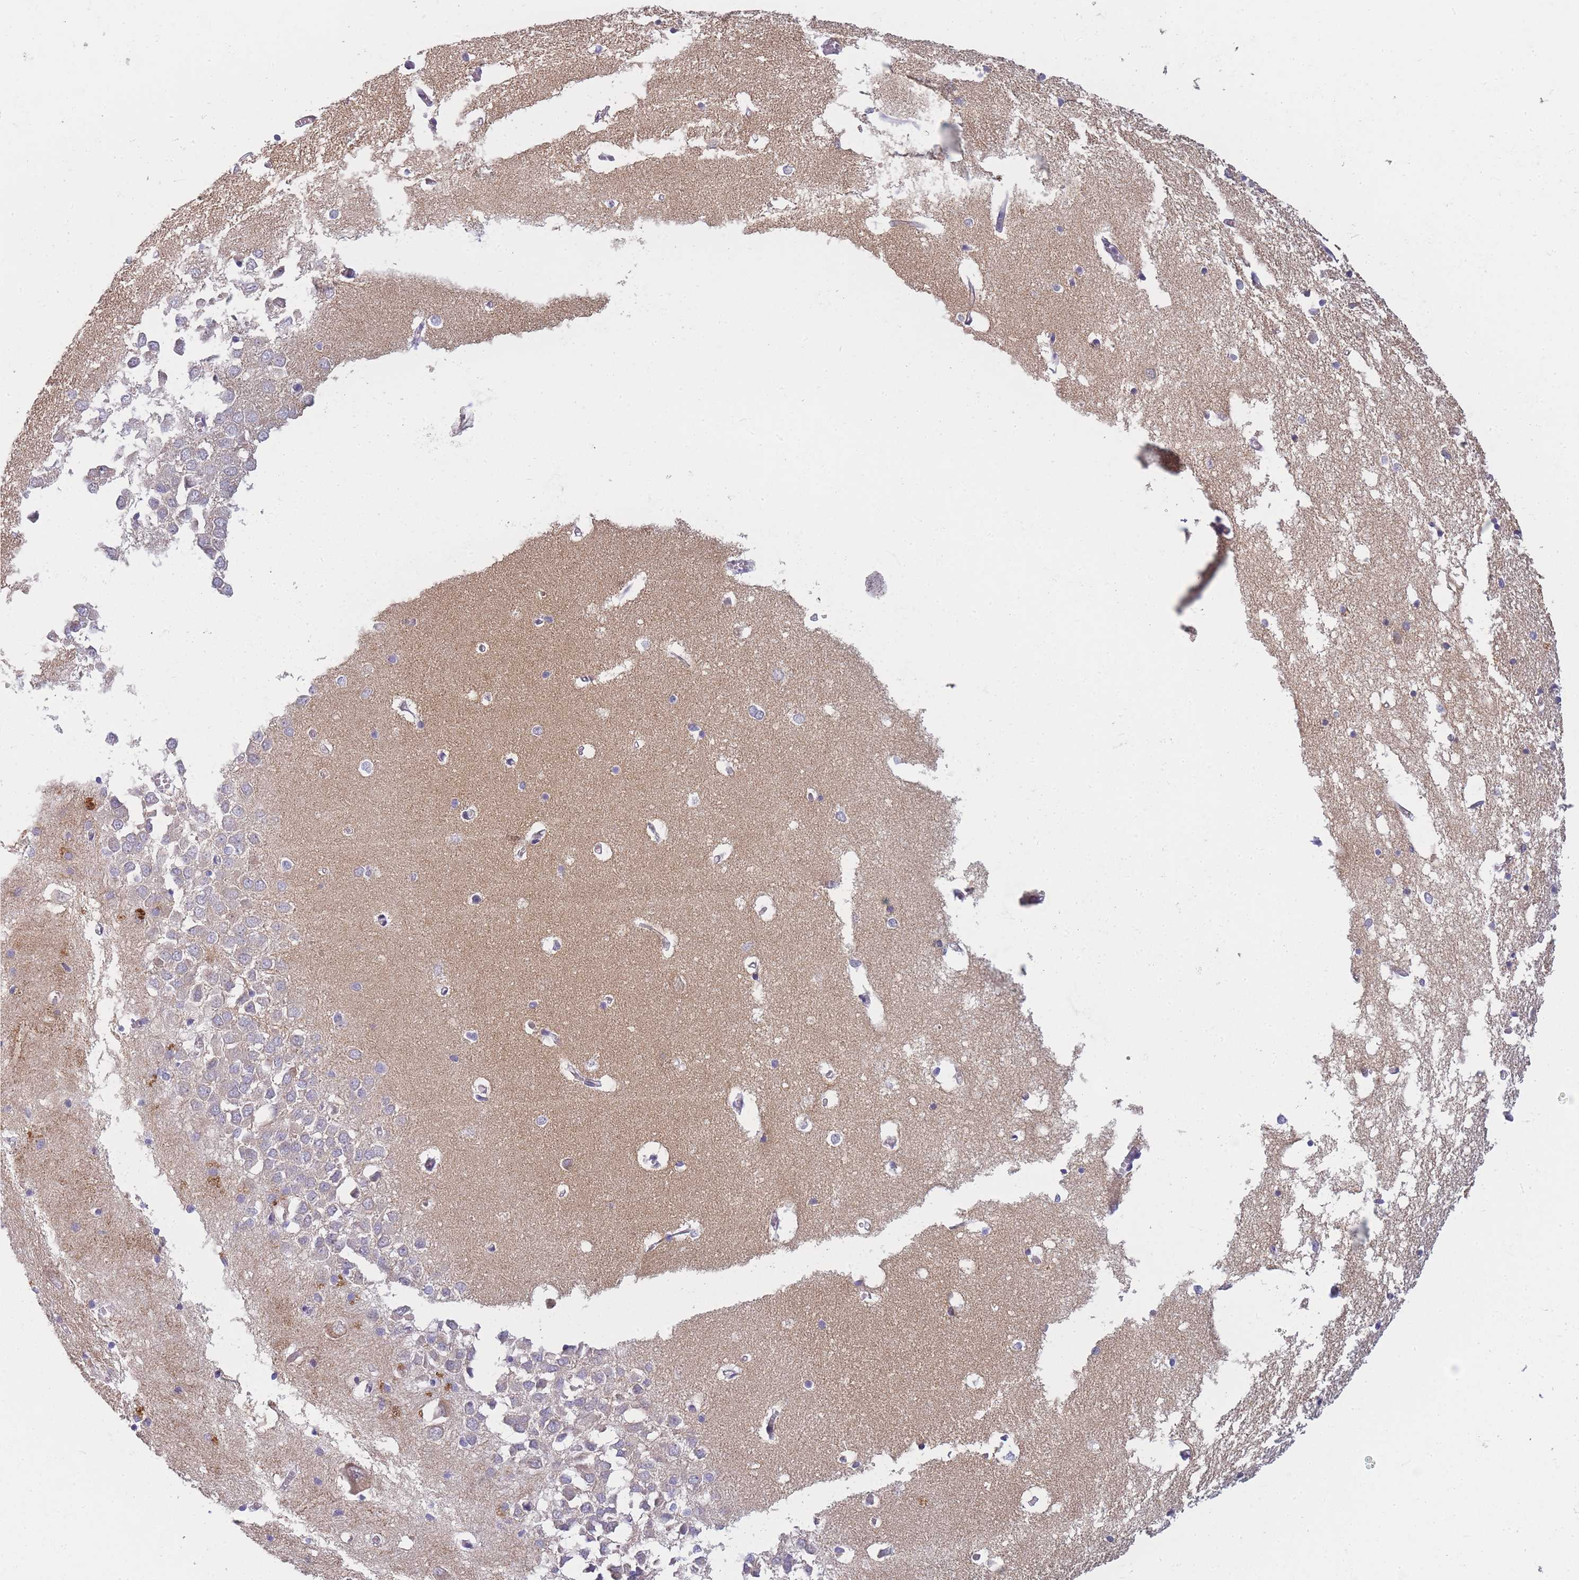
{"staining": {"intensity": "negative", "quantity": "none", "location": "none"}, "tissue": "hippocampus", "cell_type": "Glial cells", "image_type": "normal", "snomed": [{"axis": "morphology", "description": "Normal tissue, NOS"}, {"axis": "topography", "description": "Hippocampus"}], "caption": "A photomicrograph of hippocampus stained for a protein reveals no brown staining in glial cells. (DAB immunohistochemistry, high magnification).", "gene": "AP3M1", "patient": {"sex": "male", "age": 70}}